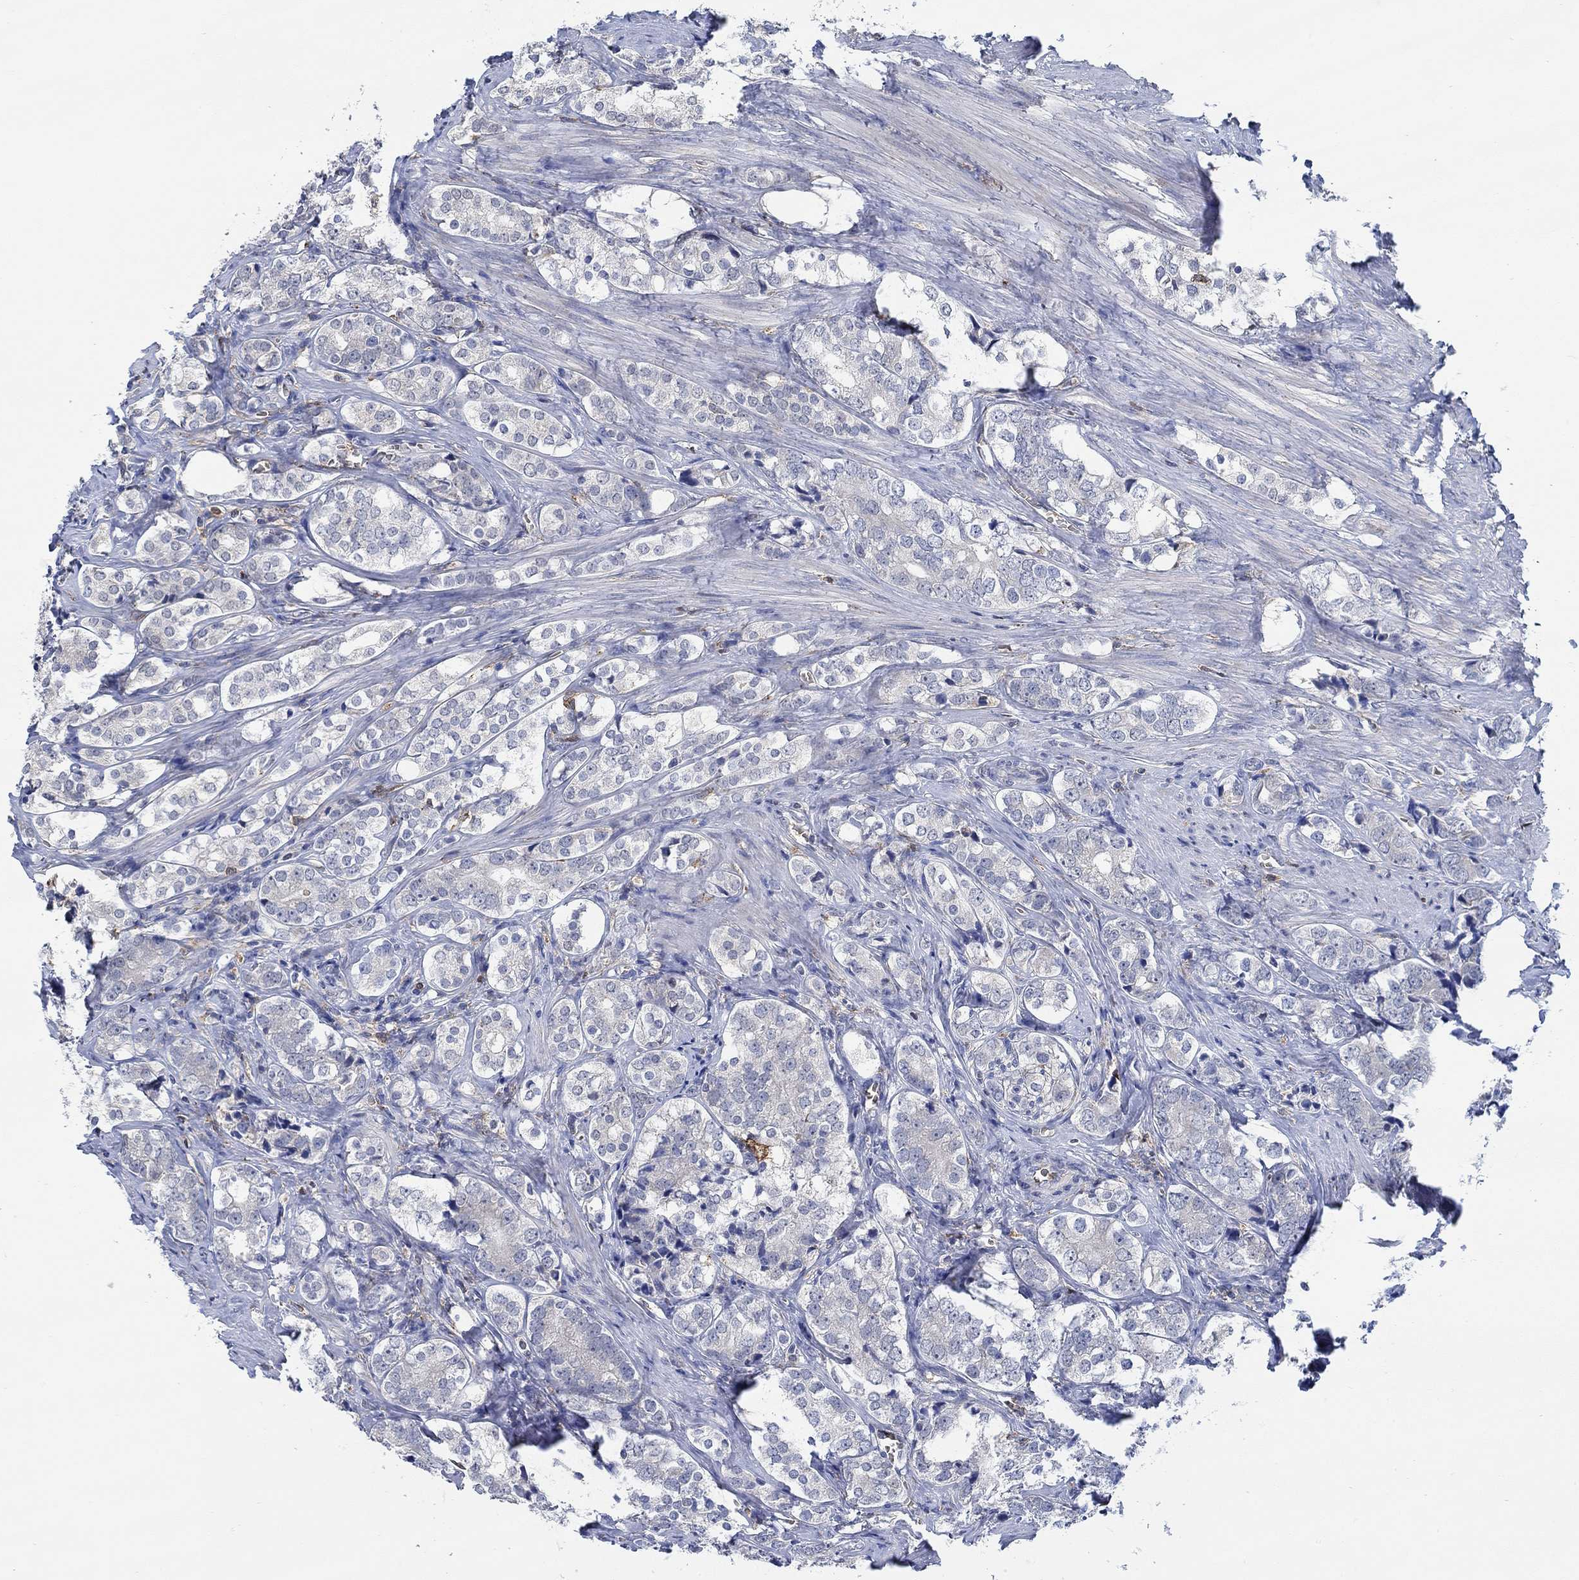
{"staining": {"intensity": "negative", "quantity": "none", "location": "none"}, "tissue": "prostate cancer", "cell_type": "Tumor cells", "image_type": "cancer", "snomed": [{"axis": "morphology", "description": "Adenocarcinoma, NOS"}, {"axis": "topography", "description": "Prostate and seminal vesicle, NOS"}], "caption": "Immunohistochemistry micrograph of neoplastic tissue: human adenocarcinoma (prostate) stained with DAB (3,3'-diaminobenzidine) displays no significant protein staining in tumor cells.", "gene": "MPP1", "patient": {"sex": "male", "age": 63}}